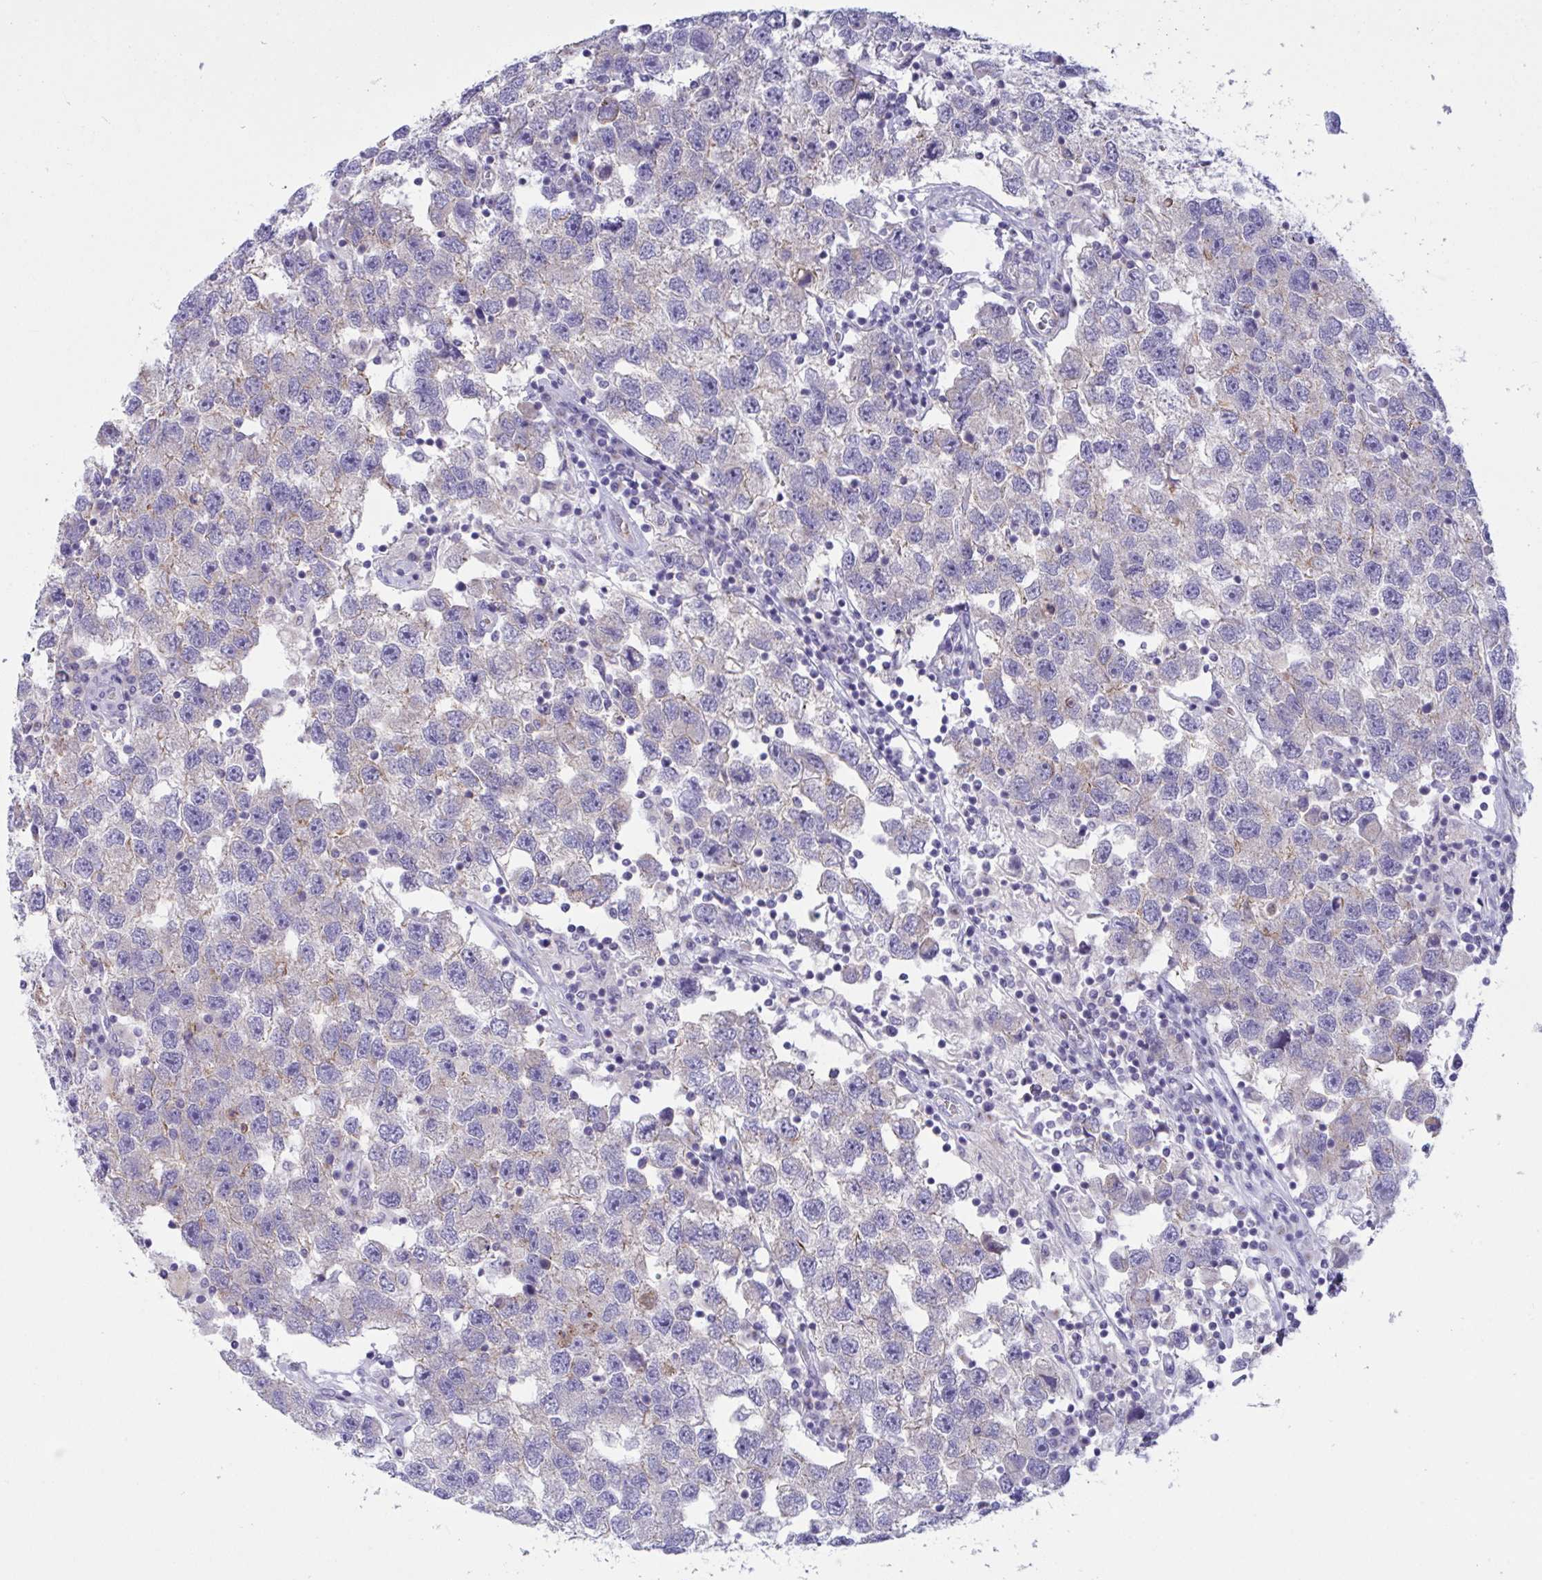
{"staining": {"intensity": "weak", "quantity": "<25%", "location": "cytoplasmic/membranous"}, "tissue": "testis cancer", "cell_type": "Tumor cells", "image_type": "cancer", "snomed": [{"axis": "morphology", "description": "Seminoma, NOS"}, {"axis": "topography", "description": "Testis"}], "caption": "Immunohistochemical staining of human testis cancer (seminoma) reveals no significant positivity in tumor cells.", "gene": "OXLD1", "patient": {"sex": "male", "age": 26}}